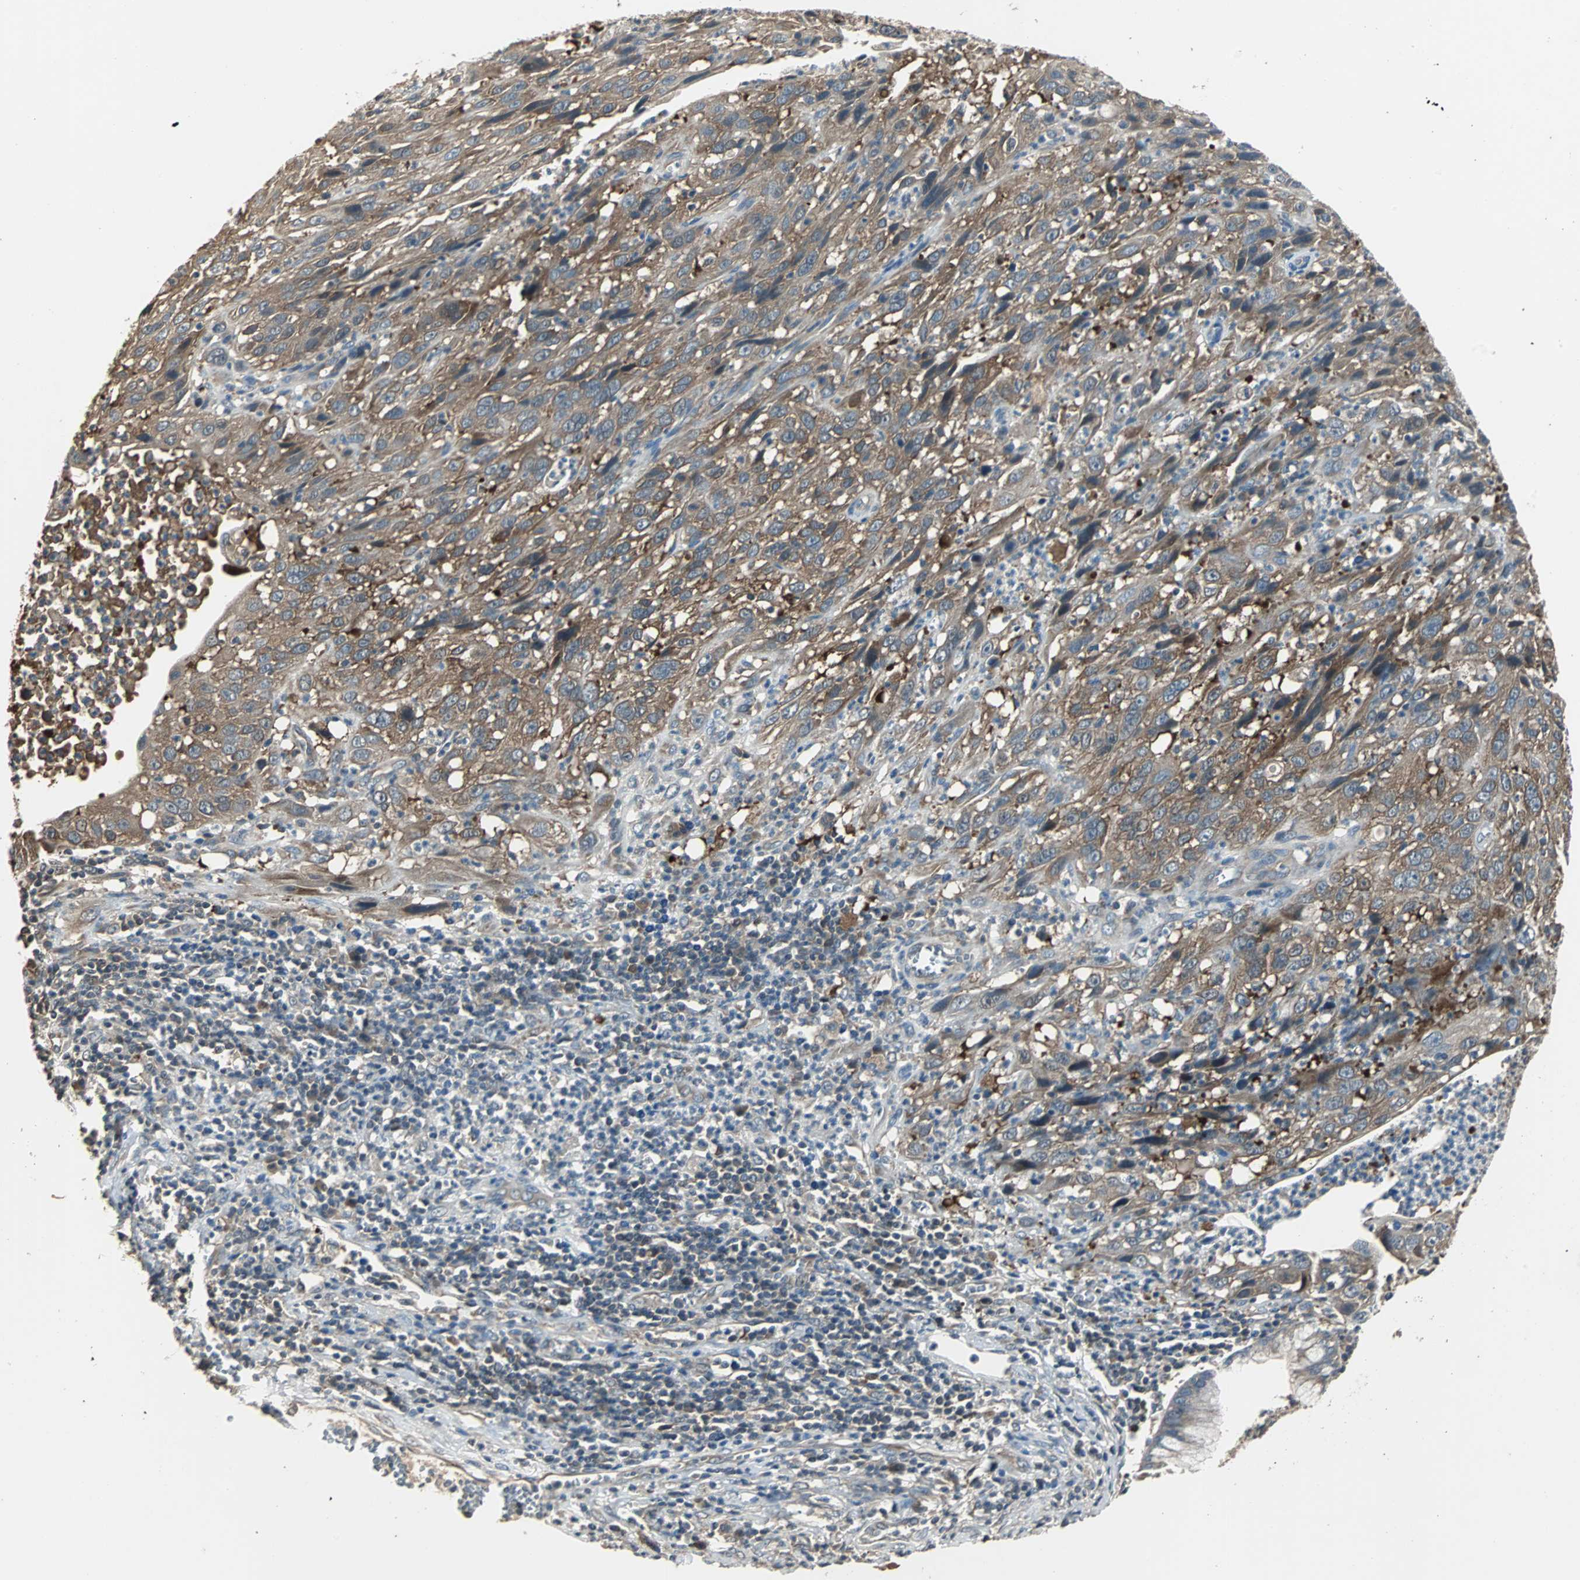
{"staining": {"intensity": "moderate", "quantity": ">75%", "location": "cytoplasmic/membranous"}, "tissue": "cervical cancer", "cell_type": "Tumor cells", "image_type": "cancer", "snomed": [{"axis": "morphology", "description": "Squamous cell carcinoma, NOS"}, {"axis": "topography", "description": "Cervix"}], "caption": "Cervical cancer (squamous cell carcinoma) stained for a protein (brown) shows moderate cytoplasmic/membranous positive expression in approximately >75% of tumor cells.", "gene": "ABHD2", "patient": {"sex": "female", "age": 32}}